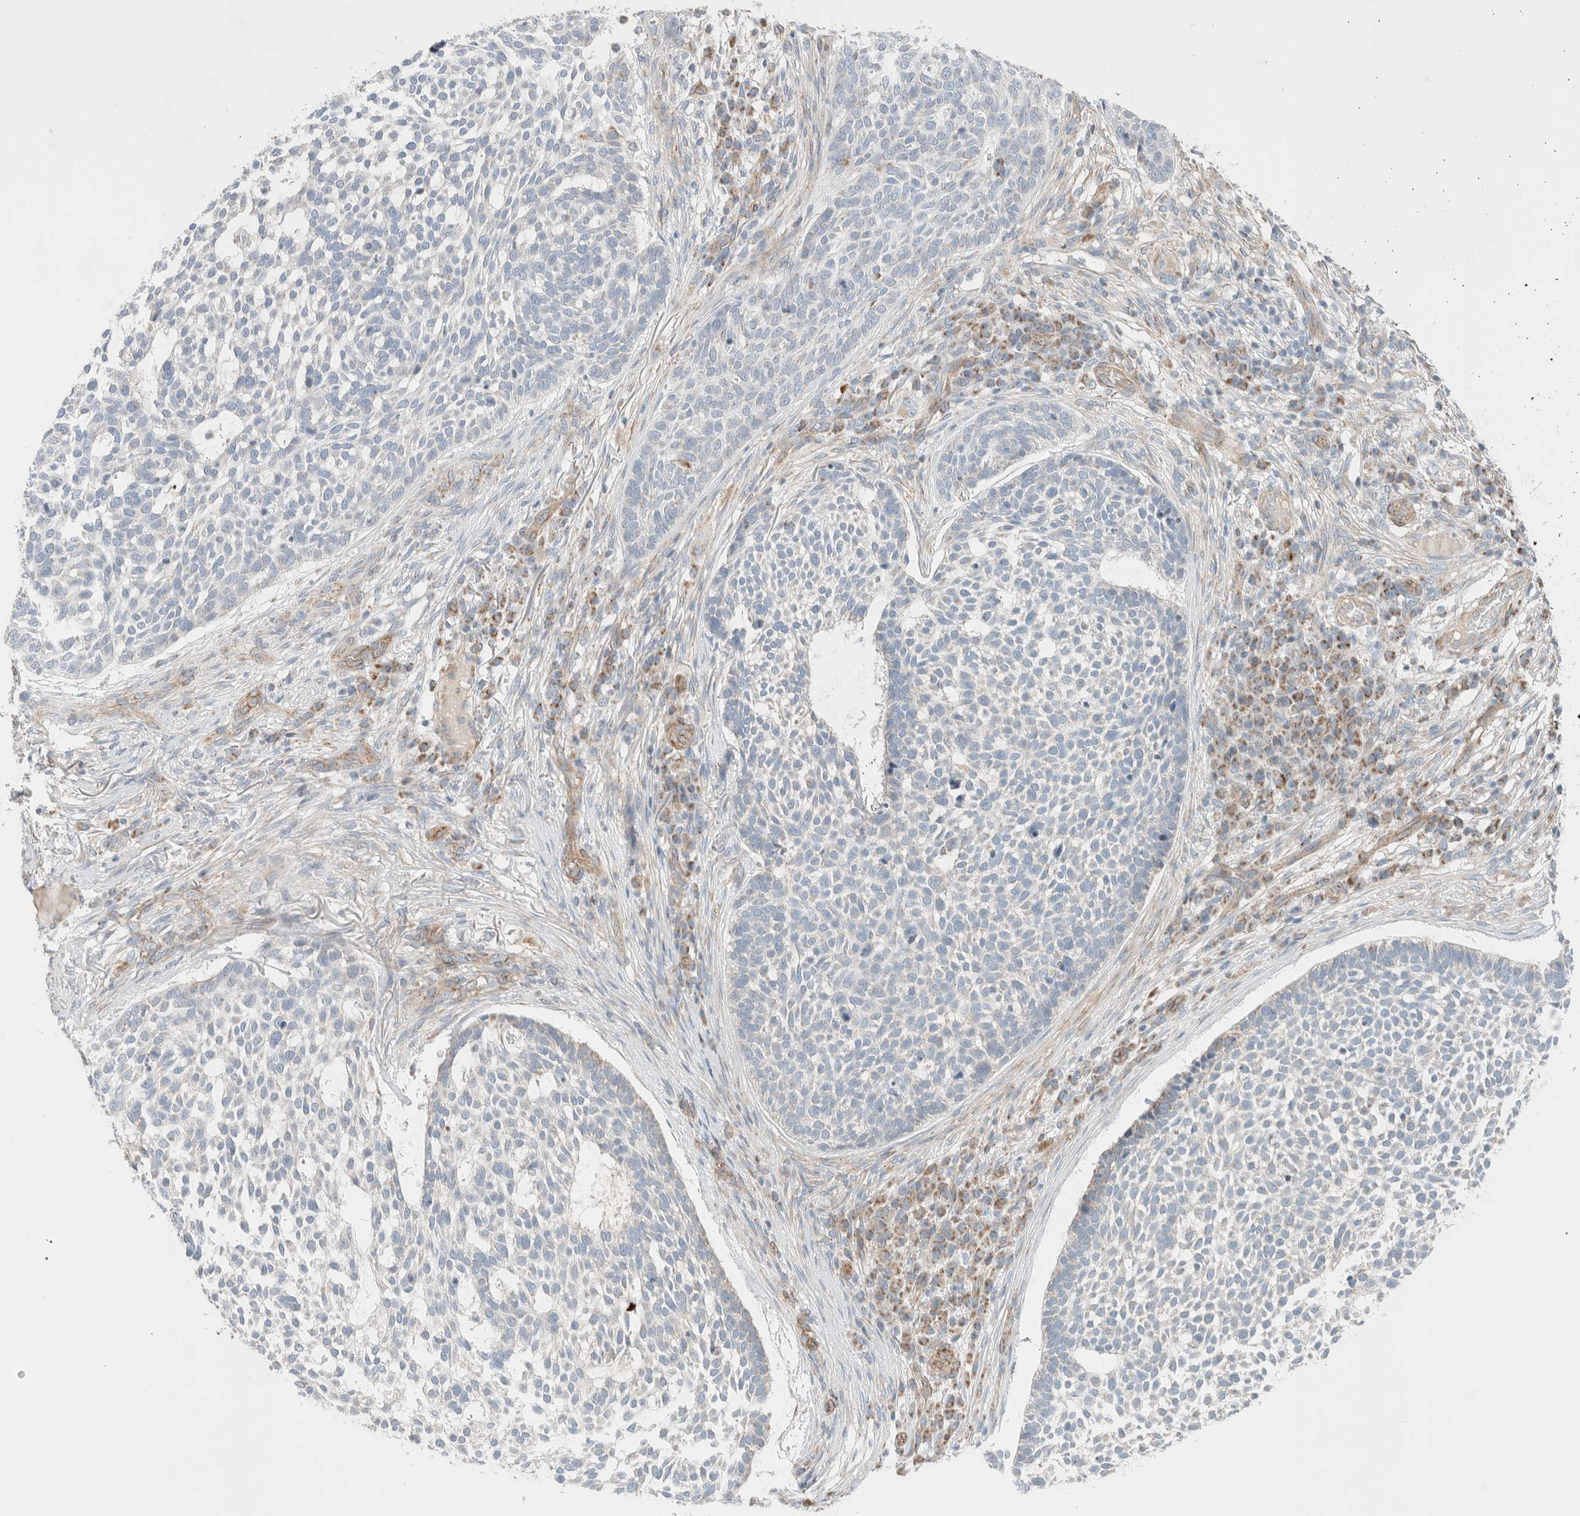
{"staining": {"intensity": "negative", "quantity": "none", "location": "none"}, "tissue": "skin cancer", "cell_type": "Tumor cells", "image_type": "cancer", "snomed": [{"axis": "morphology", "description": "Basal cell carcinoma"}, {"axis": "topography", "description": "Skin"}], "caption": "A histopathology image of skin cancer stained for a protein displays no brown staining in tumor cells.", "gene": "MRM3", "patient": {"sex": "female", "age": 64}}